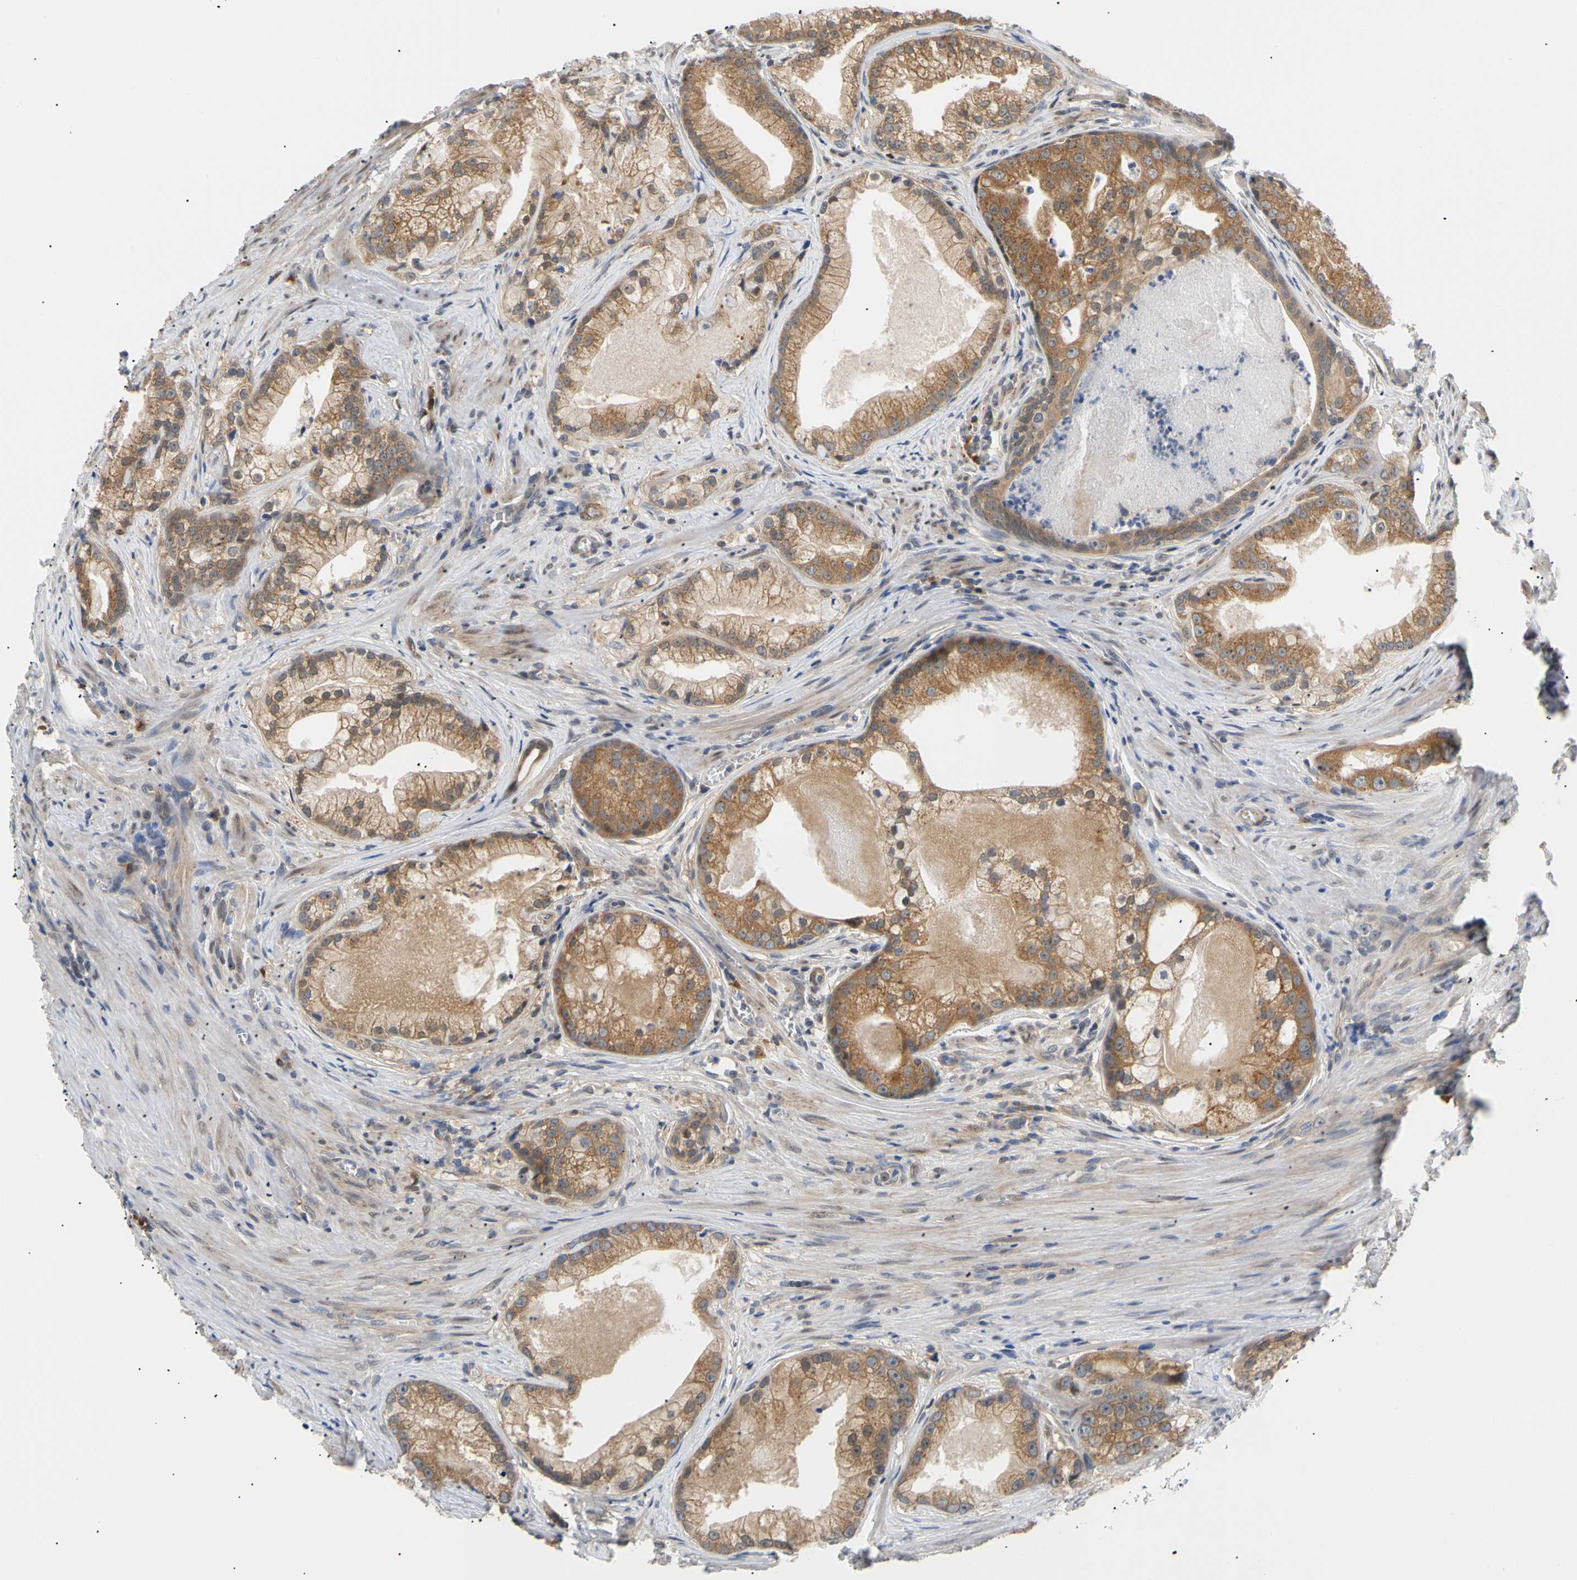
{"staining": {"intensity": "moderate", "quantity": ">75%", "location": "cytoplasmic/membranous,nuclear"}, "tissue": "prostate cancer", "cell_type": "Tumor cells", "image_type": "cancer", "snomed": [{"axis": "morphology", "description": "Adenocarcinoma, Low grade"}, {"axis": "topography", "description": "Prostate"}], "caption": "Human prostate cancer (low-grade adenocarcinoma) stained with a brown dye reveals moderate cytoplasmic/membranous and nuclear positive expression in approximately >75% of tumor cells.", "gene": "SEC23B", "patient": {"sex": "male", "age": 59}}